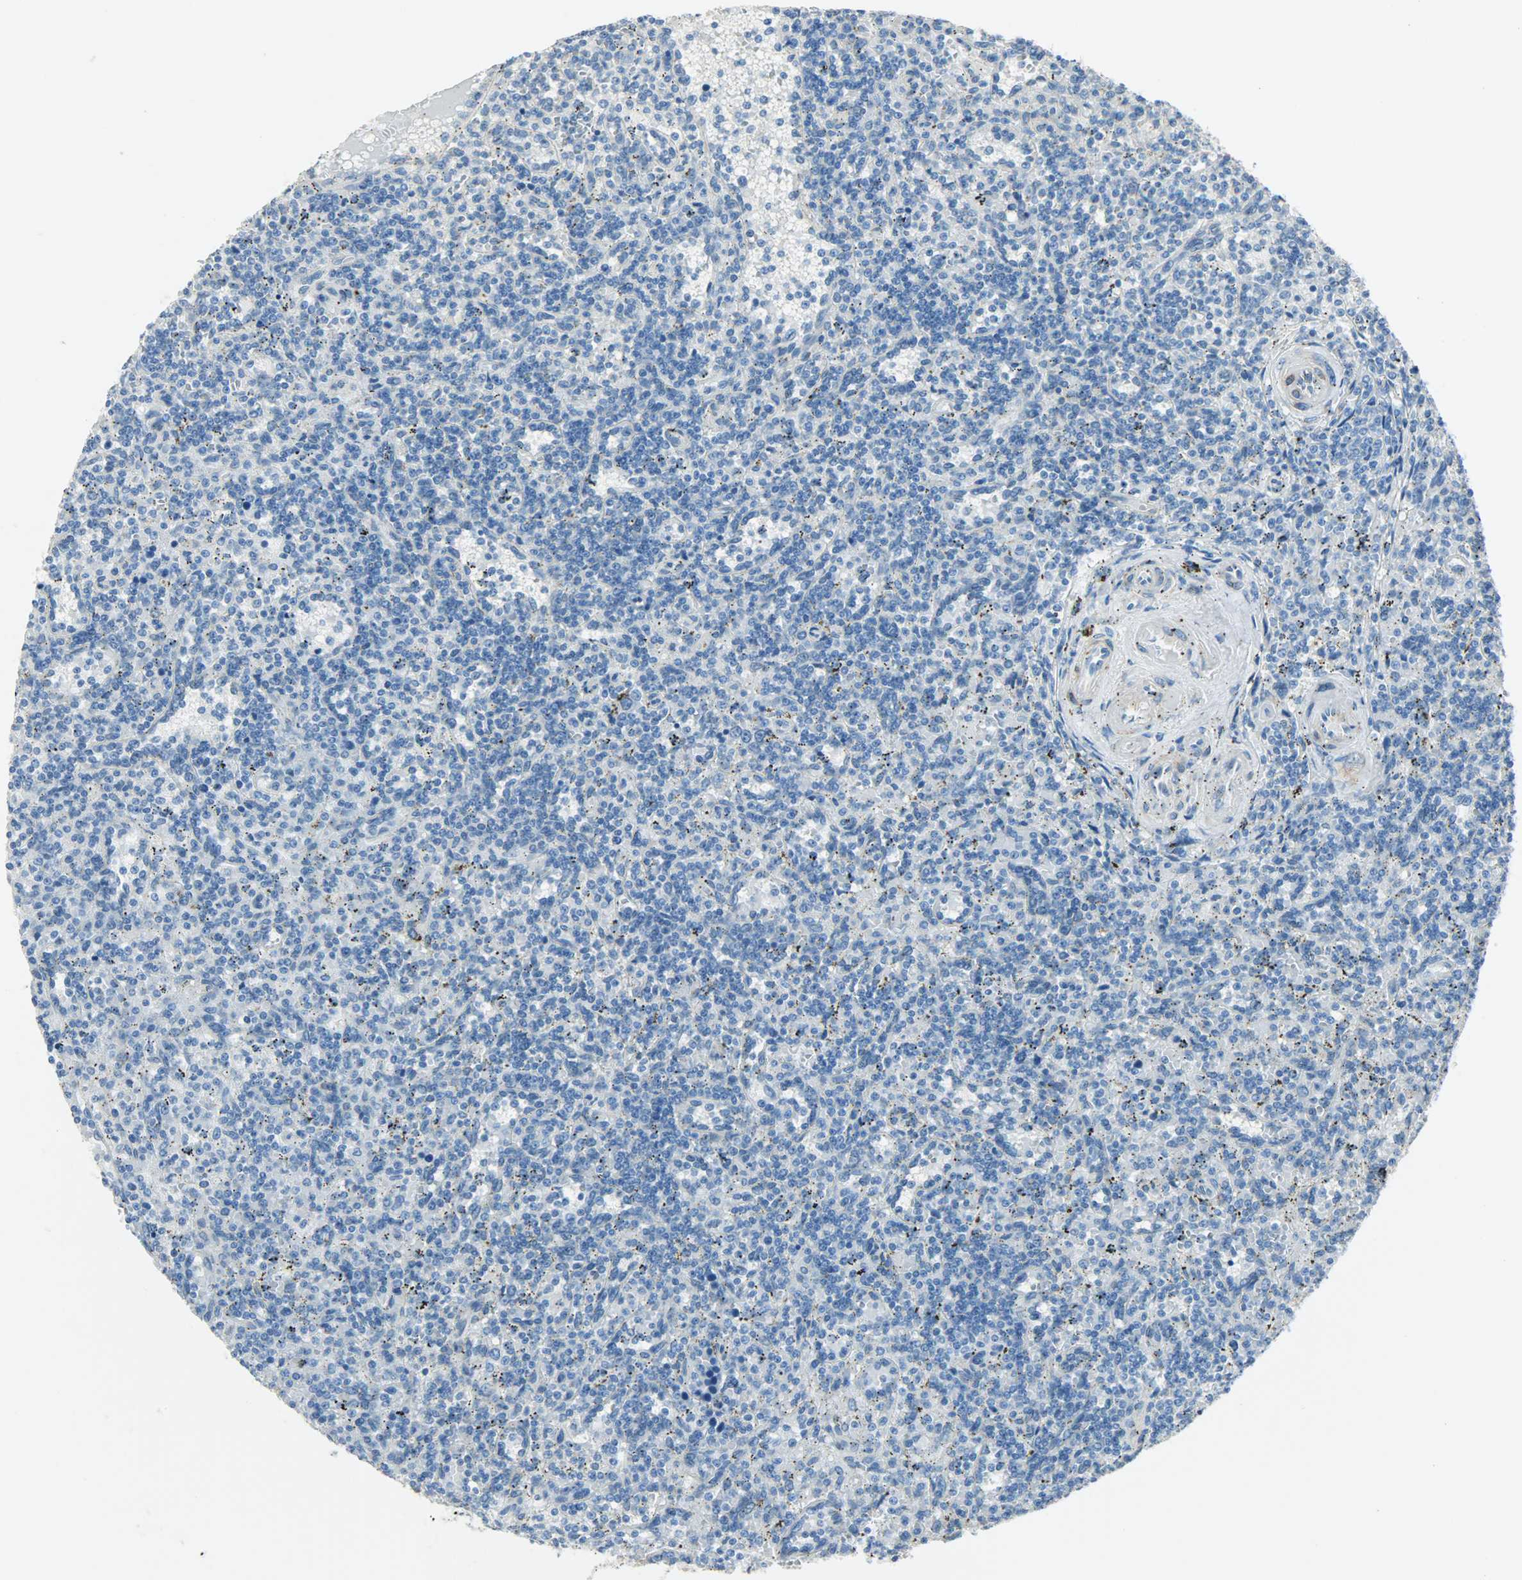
{"staining": {"intensity": "negative", "quantity": "none", "location": "none"}, "tissue": "lymphoma", "cell_type": "Tumor cells", "image_type": "cancer", "snomed": [{"axis": "morphology", "description": "Malignant lymphoma, non-Hodgkin's type, Low grade"}, {"axis": "topography", "description": "Spleen"}], "caption": "Tumor cells show no significant protein staining in low-grade malignant lymphoma, non-Hodgkin's type.", "gene": "PKD2", "patient": {"sex": "male", "age": 73}}